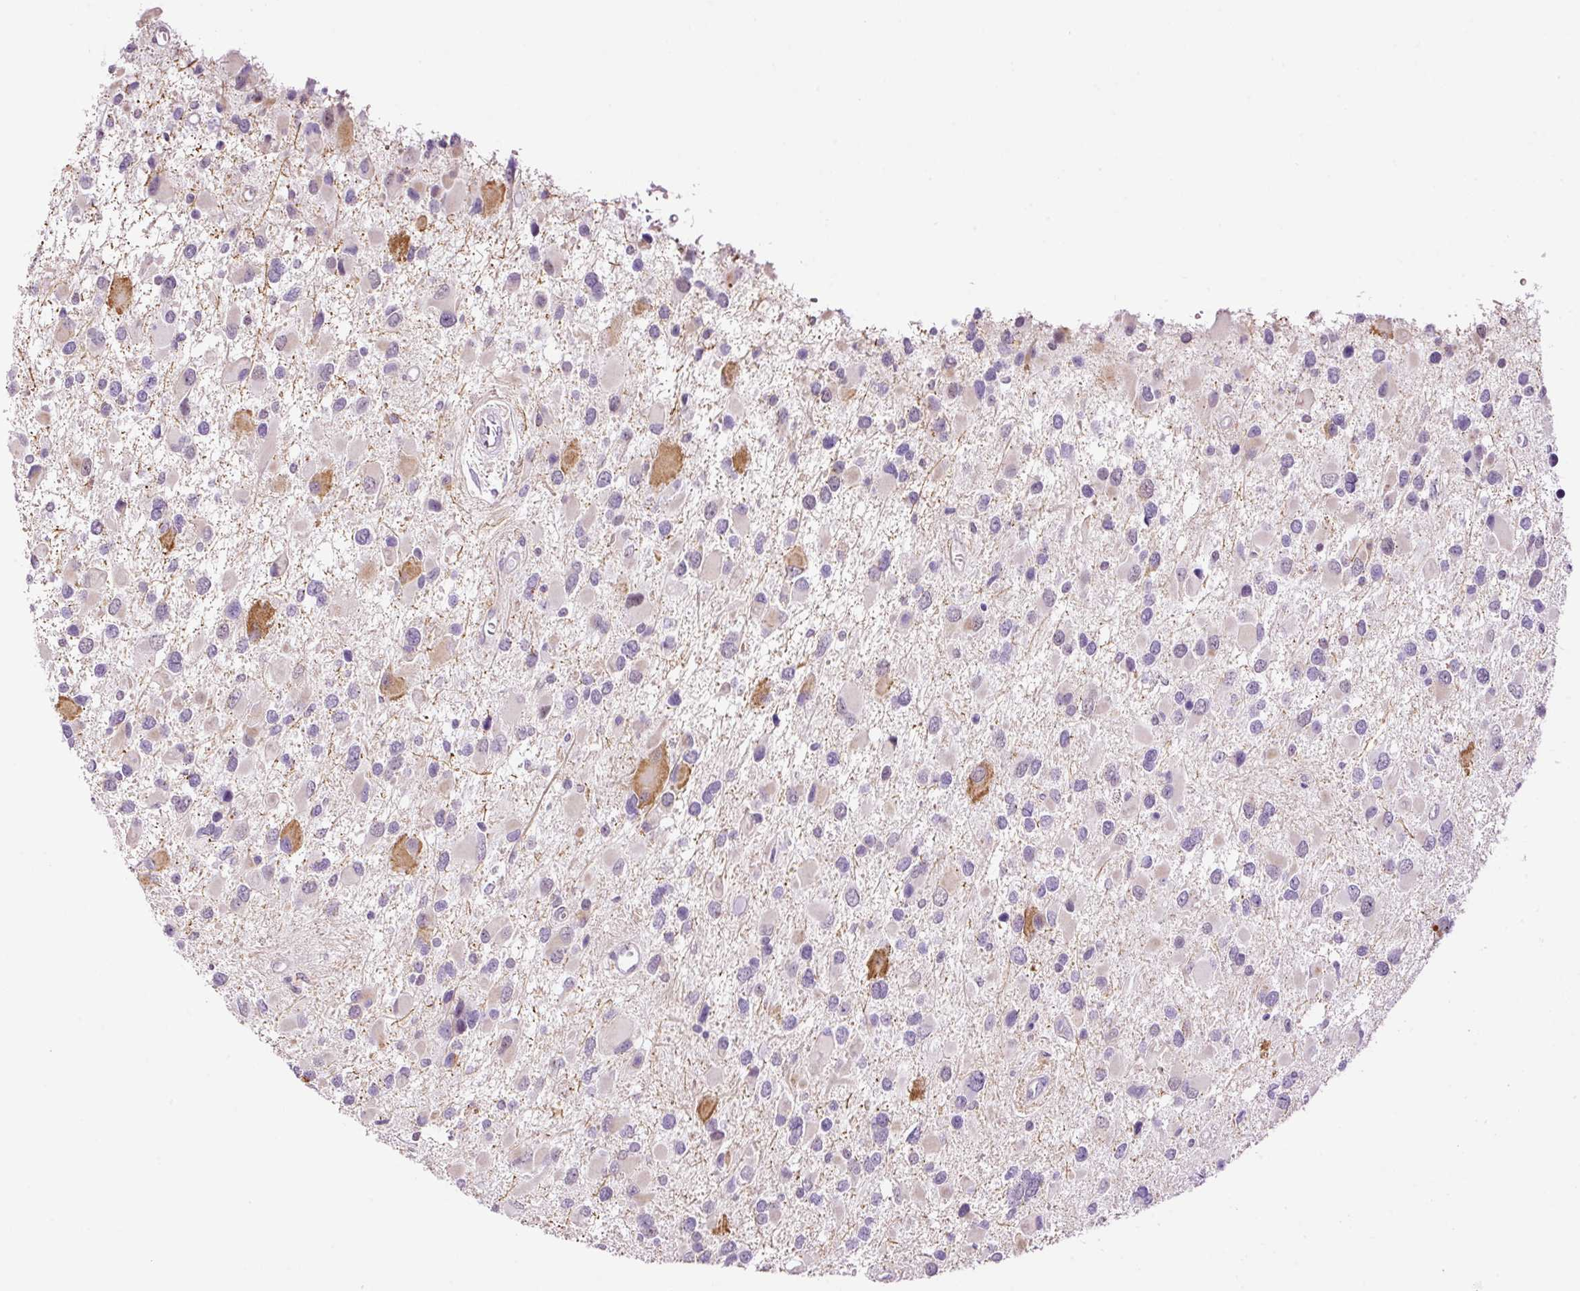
{"staining": {"intensity": "negative", "quantity": "none", "location": "none"}, "tissue": "glioma", "cell_type": "Tumor cells", "image_type": "cancer", "snomed": [{"axis": "morphology", "description": "Glioma, malignant, High grade"}, {"axis": "topography", "description": "Brain"}], "caption": "Immunohistochemistry histopathology image of neoplastic tissue: human glioma stained with DAB (3,3'-diaminobenzidine) displays no significant protein staining in tumor cells.", "gene": "RTF2", "patient": {"sex": "male", "age": 53}}